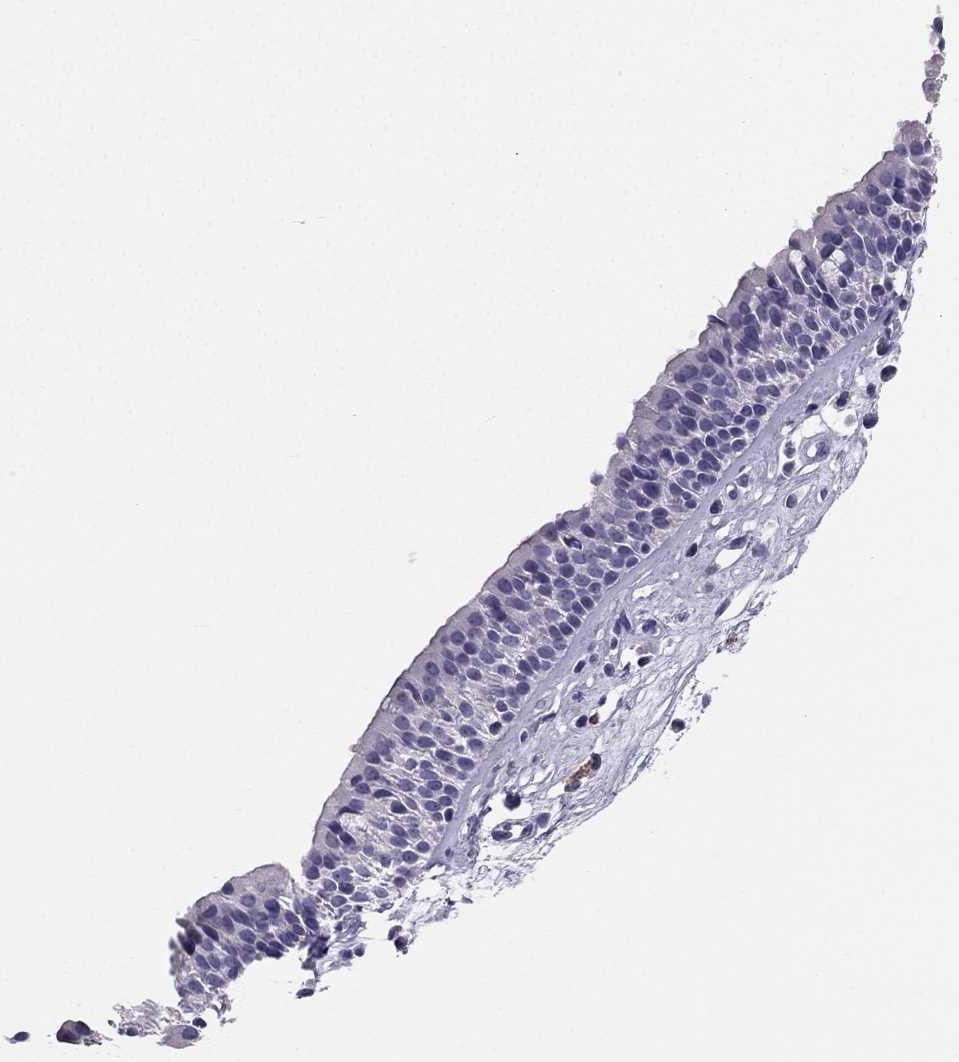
{"staining": {"intensity": "negative", "quantity": "none", "location": "none"}, "tissue": "nasopharynx", "cell_type": "Respiratory epithelial cells", "image_type": "normal", "snomed": [{"axis": "morphology", "description": "Normal tissue, NOS"}, {"axis": "topography", "description": "Nasopharynx"}], "caption": "Immunohistochemical staining of normal nasopharynx exhibits no significant positivity in respiratory epithelial cells. (DAB (3,3'-diaminobenzidine) immunohistochemistry with hematoxylin counter stain).", "gene": "LMTK3", "patient": {"sex": "male", "age": 77}}